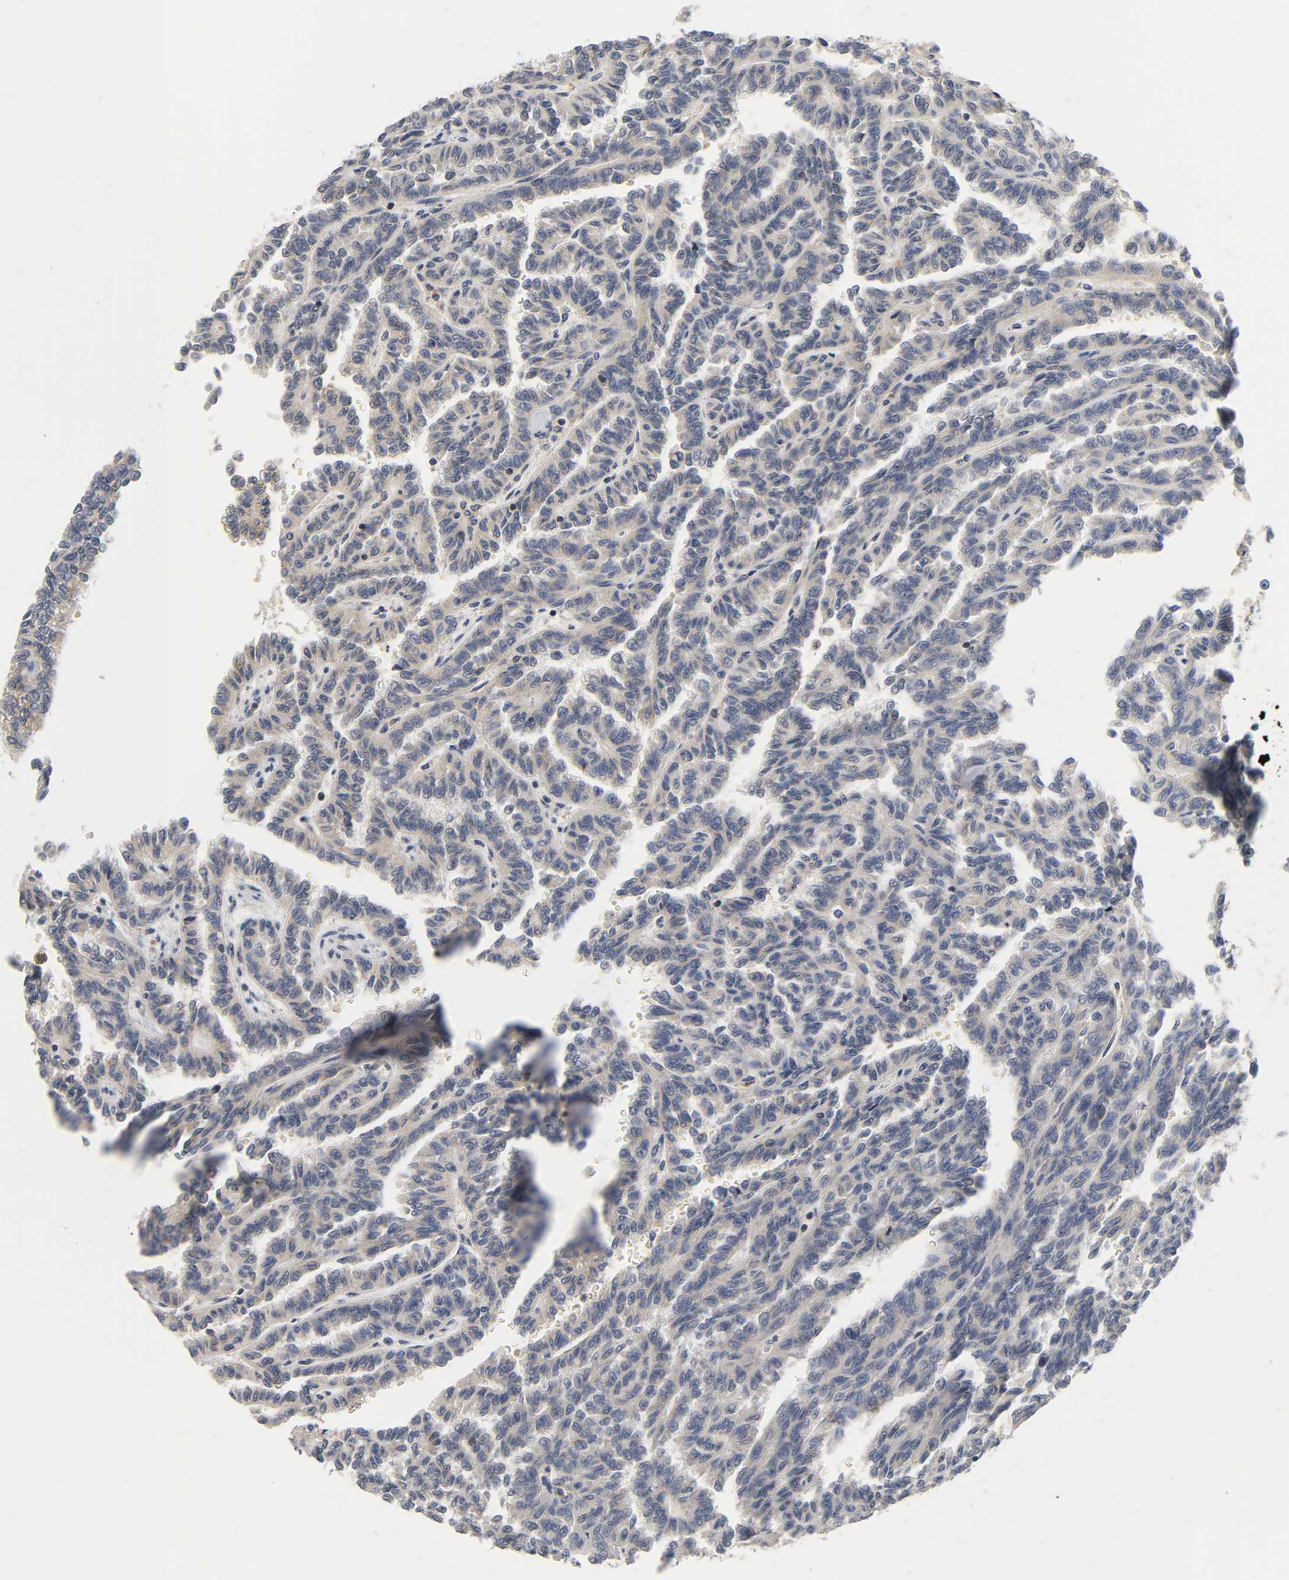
{"staining": {"intensity": "negative", "quantity": "none", "location": "none"}, "tissue": "renal cancer", "cell_type": "Tumor cells", "image_type": "cancer", "snomed": [{"axis": "morphology", "description": "Inflammation, NOS"}, {"axis": "morphology", "description": "Adenocarcinoma, NOS"}, {"axis": "topography", "description": "Kidney"}], "caption": "Tumor cells show no significant protein expression in renal cancer (adenocarcinoma).", "gene": "NRP1", "patient": {"sex": "male", "age": 68}}